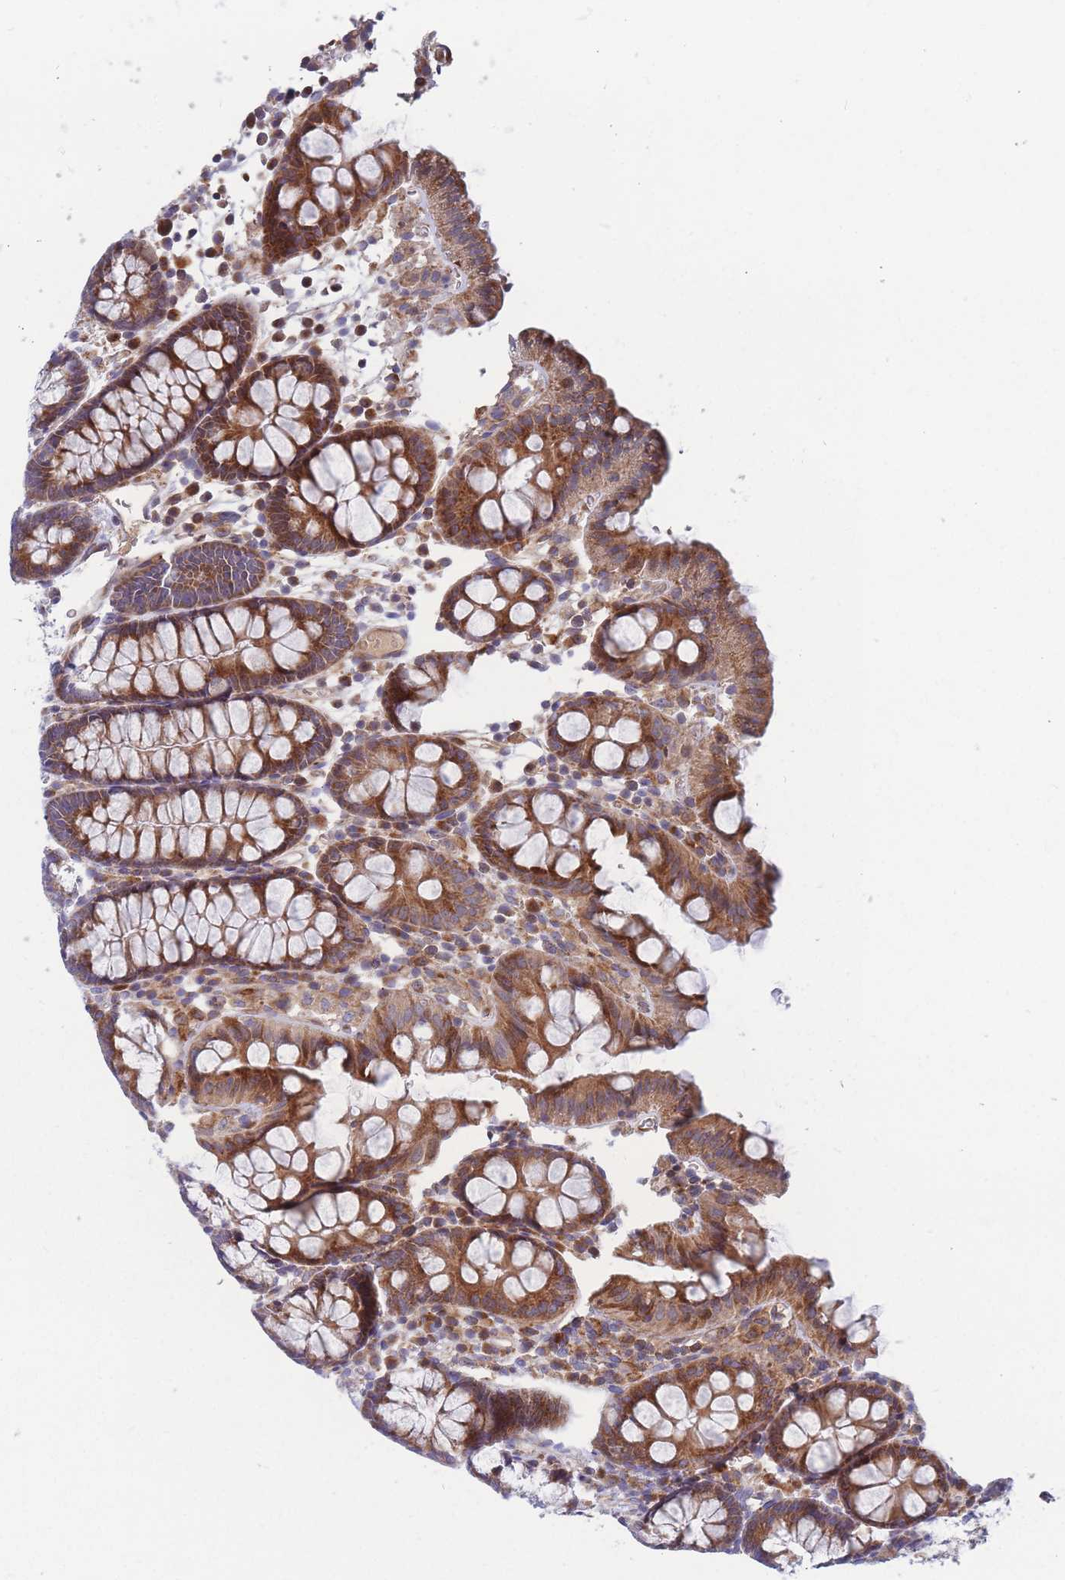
{"staining": {"intensity": "moderate", "quantity": ">75%", "location": "cytoplasmic/membranous"}, "tissue": "colon", "cell_type": "Endothelial cells", "image_type": "normal", "snomed": [{"axis": "morphology", "description": "Normal tissue, NOS"}, {"axis": "topography", "description": "Colon"}], "caption": "Benign colon was stained to show a protein in brown. There is medium levels of moderate cytoplasmic/membranous positivity in about >75% of endothelial cells.", "gene": "TMEM131L", "patient": {"sex": "male", "age": 75}}